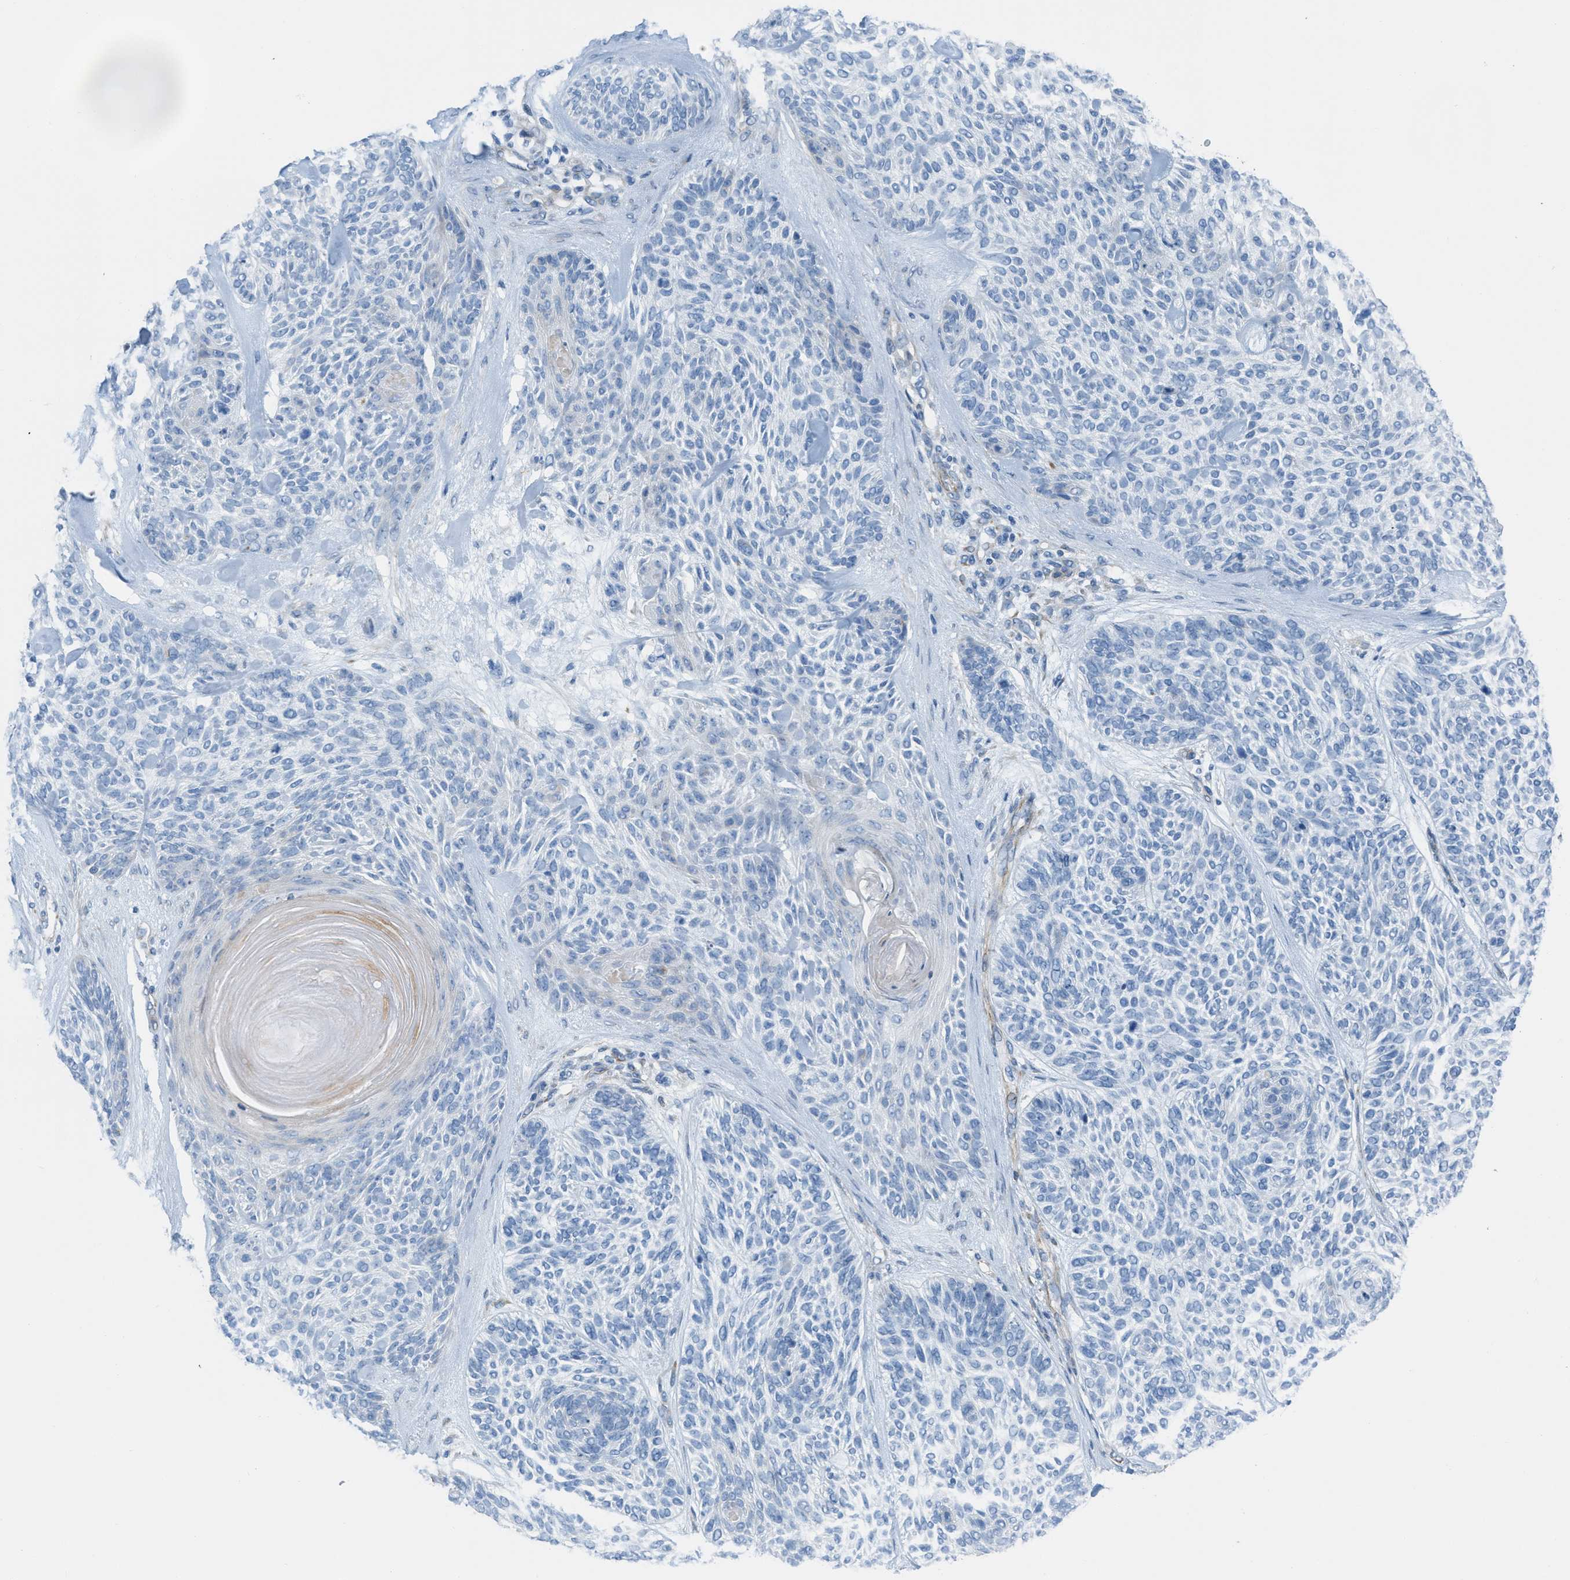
{"staining": {"intensity": "negative", "quantity": "none", "location": "none"}, "tissue": "skin cancer", "cell_type": "Tumor cells", "image_type": "cancer", "snomed": [{"axis": "morphology", "description": "Basal cell carcinoma"}, {"axis": "topography", "description": "Skin"}], "caption": "The photomicrograph demonstrates no significant staining in tumor cells of skin basal cell carcinoma.", "gene": "SLC12A1", "patient": {"sex": "male", "age": 55}}